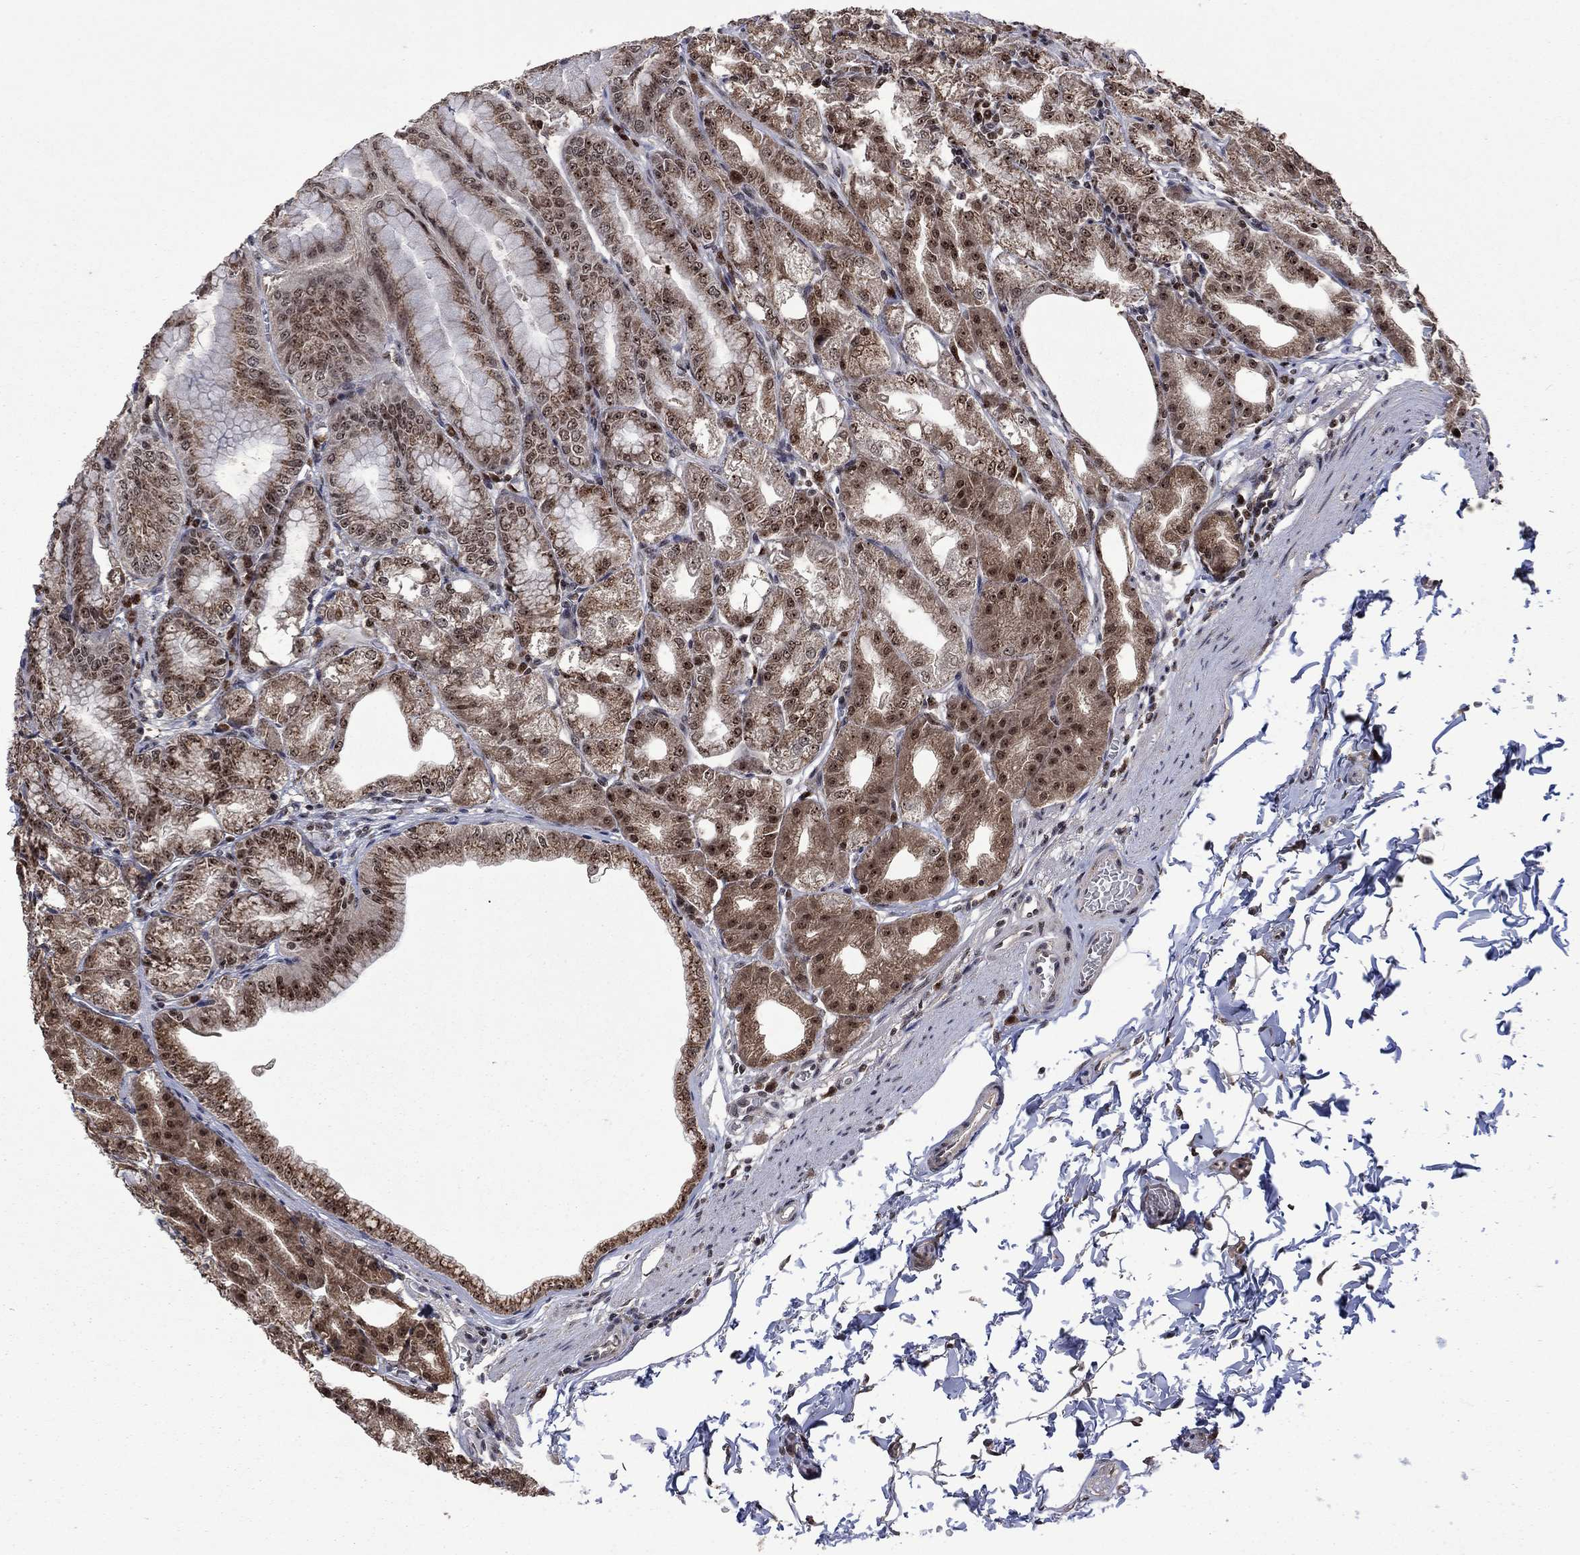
{"staining": {"intensity": "moderate", "quantity": "25%-75%", "location": "cytoplasmic/membranous,nuclear"}, "tissue": "stomach", "cell_type": "Glandular cells", "image_type": "normal", "snomed": [{"axis": "morphology", "description": "Normal tissue, NOS"}, {"axis": "topography", "description": "Stomach"}], "caption": "Protein staining of unremarkable stomach reveals moderate cytoplasmic/membranous,nuclear staining in approximately 25%-75% of glandular cells.", "gene": "FBLL1", "patient": {"sex": "male", "age": 71}}